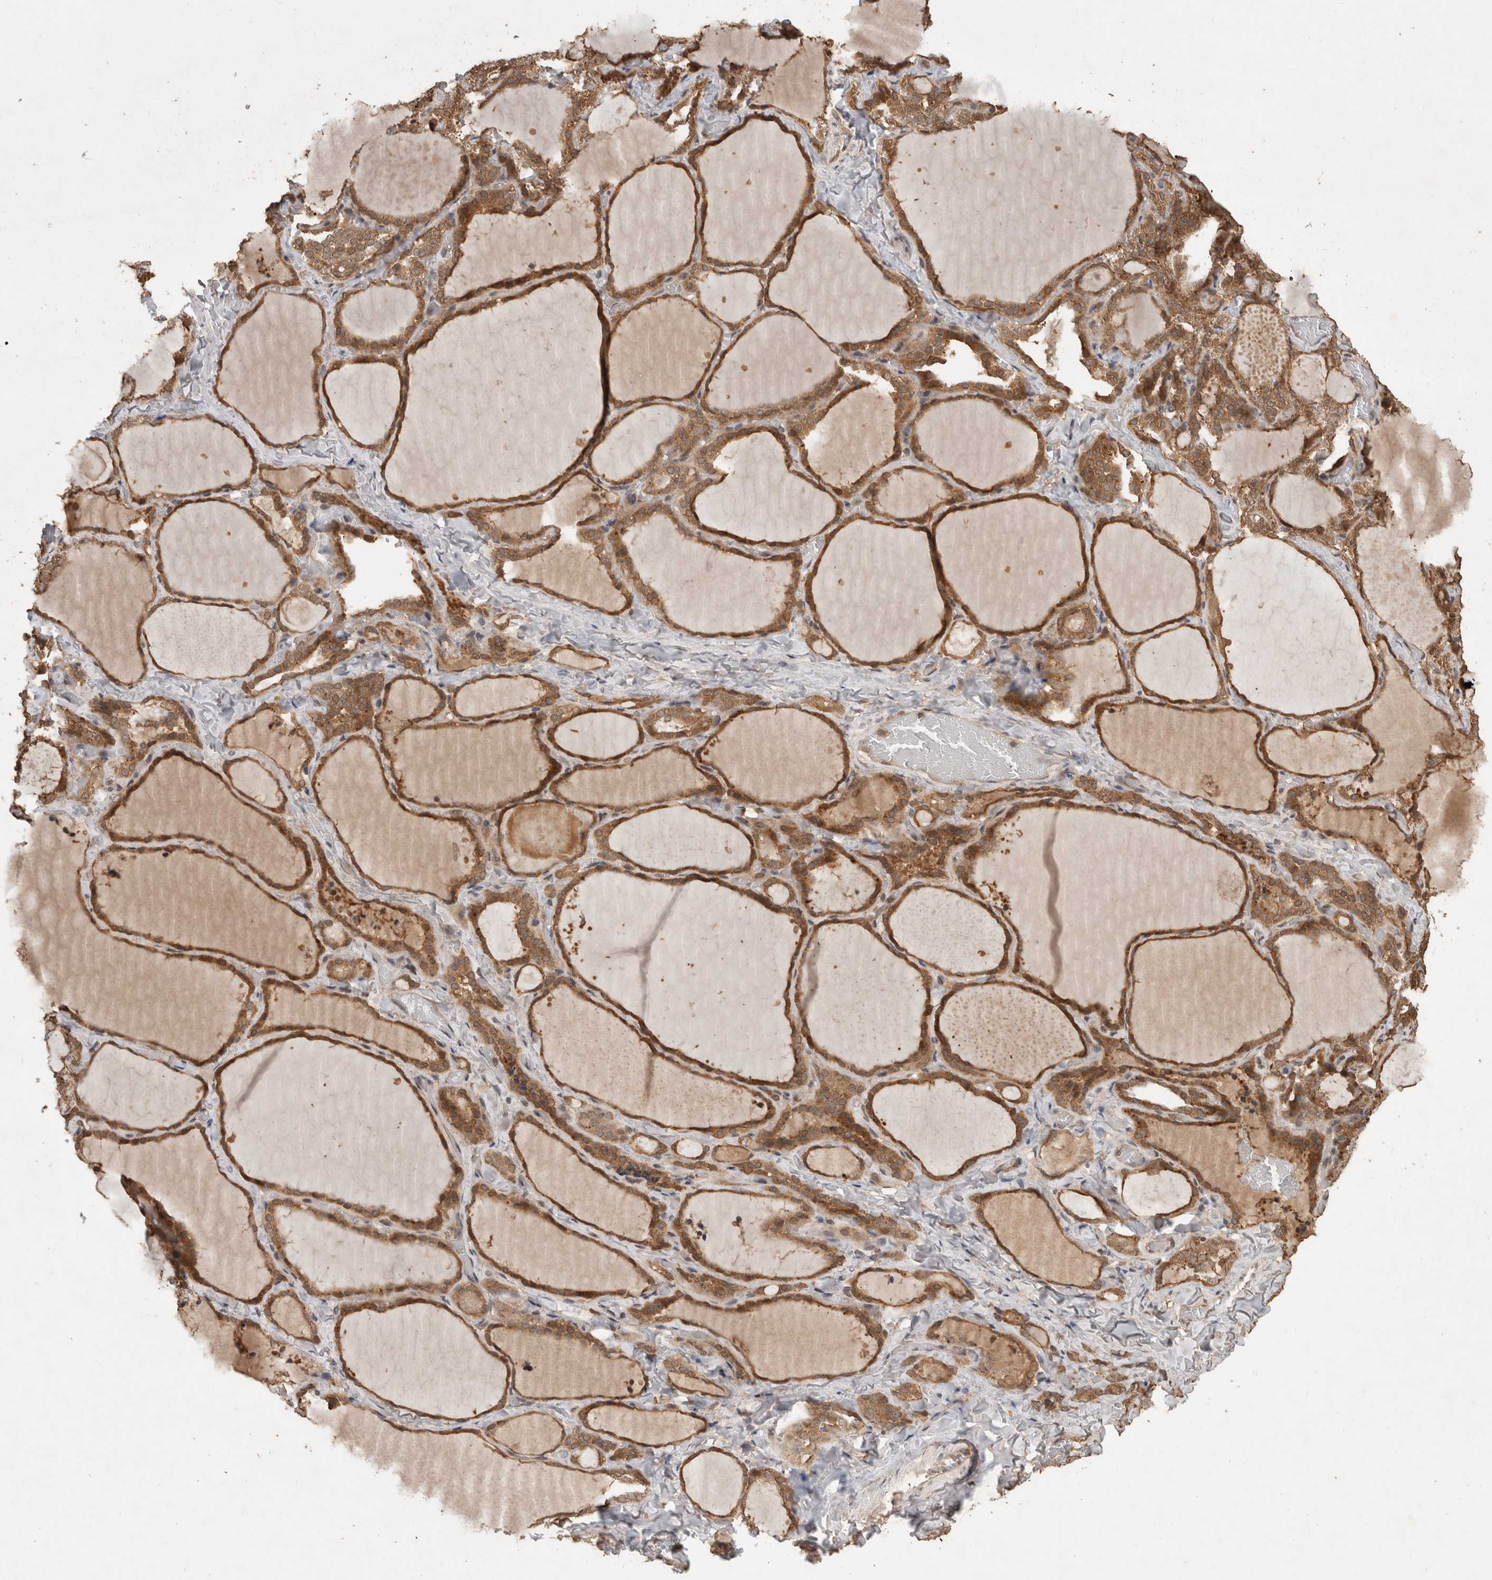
{"staining": {"intensity": "strong", "quantity": ">75%", "location": "cytoplasmic/membranous"}, "tissue": "thyroid gland", "cell_type": "Glandular cells", "image_type": "normal", "snomed": [{"axis": "morphology", "description": "Normal tissue, NOS"}, {"axis": "topography", "description": "Thyroid gland"}], "caption": "Glandular cells display high levels of strong cytoplasmic/membranous expression in about >75% of cells in normal thyroid gland.", "gene": "OTUD7B", "patient": {"sex": "female", "age": 22}}